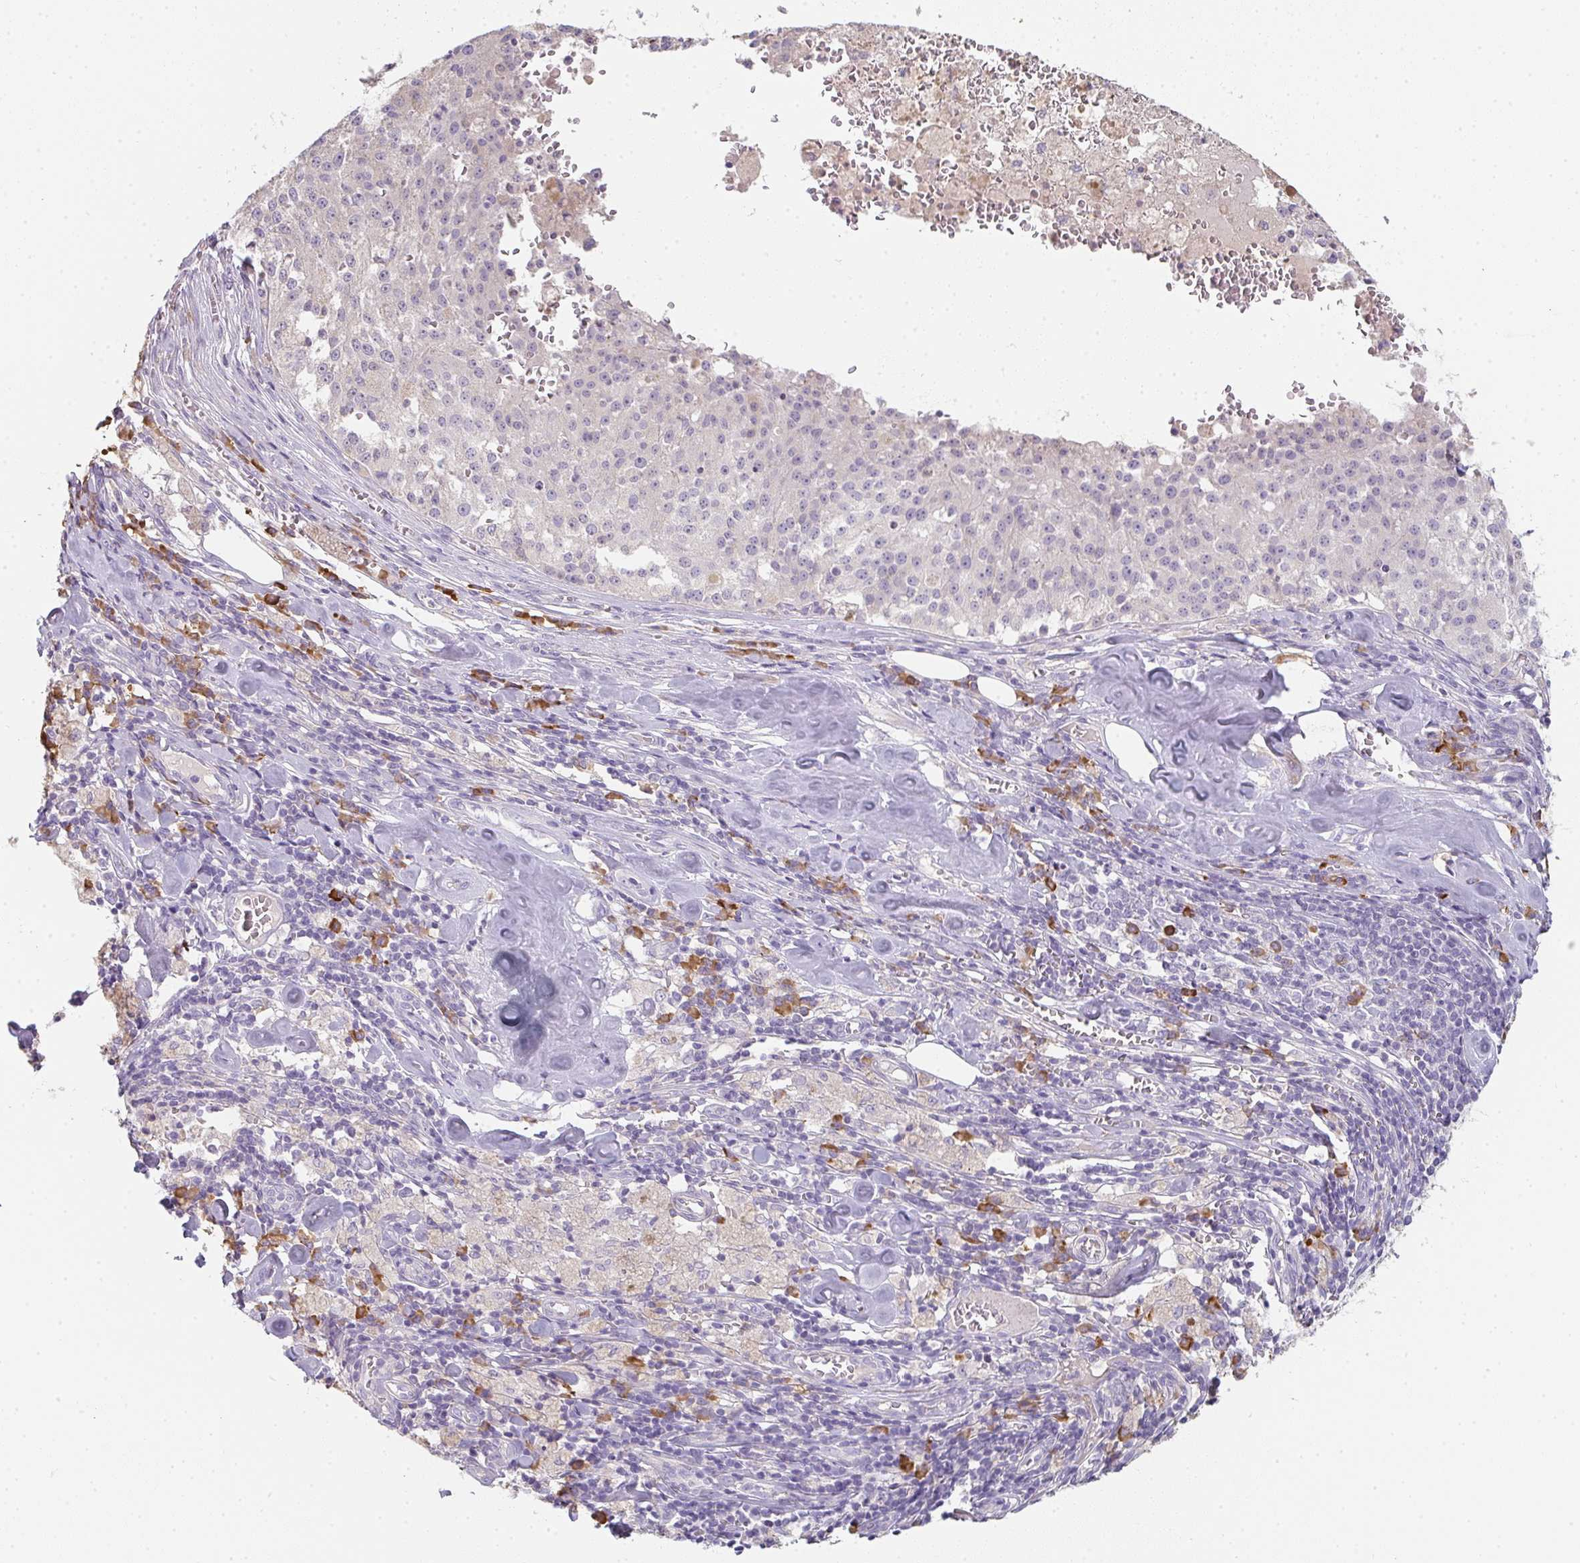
{"staining": {"intensity": "negative", "quantity": "none", "location": "none"}, "tissue": "melanoma", "cell_type": "Tumor cells", "image_type": "cancer", "snomed": [{"axis": "morphology", "description": "Malignant melanoma, Metastatic site"}, {"axis": "topography", "description": "Lymph node"}], "caption": "The photomicrograph demonstrates no significant staining in tumor cells of melanoma.", "gene": "ZNF215", "patient": {"sex": "female", "age": 64}}